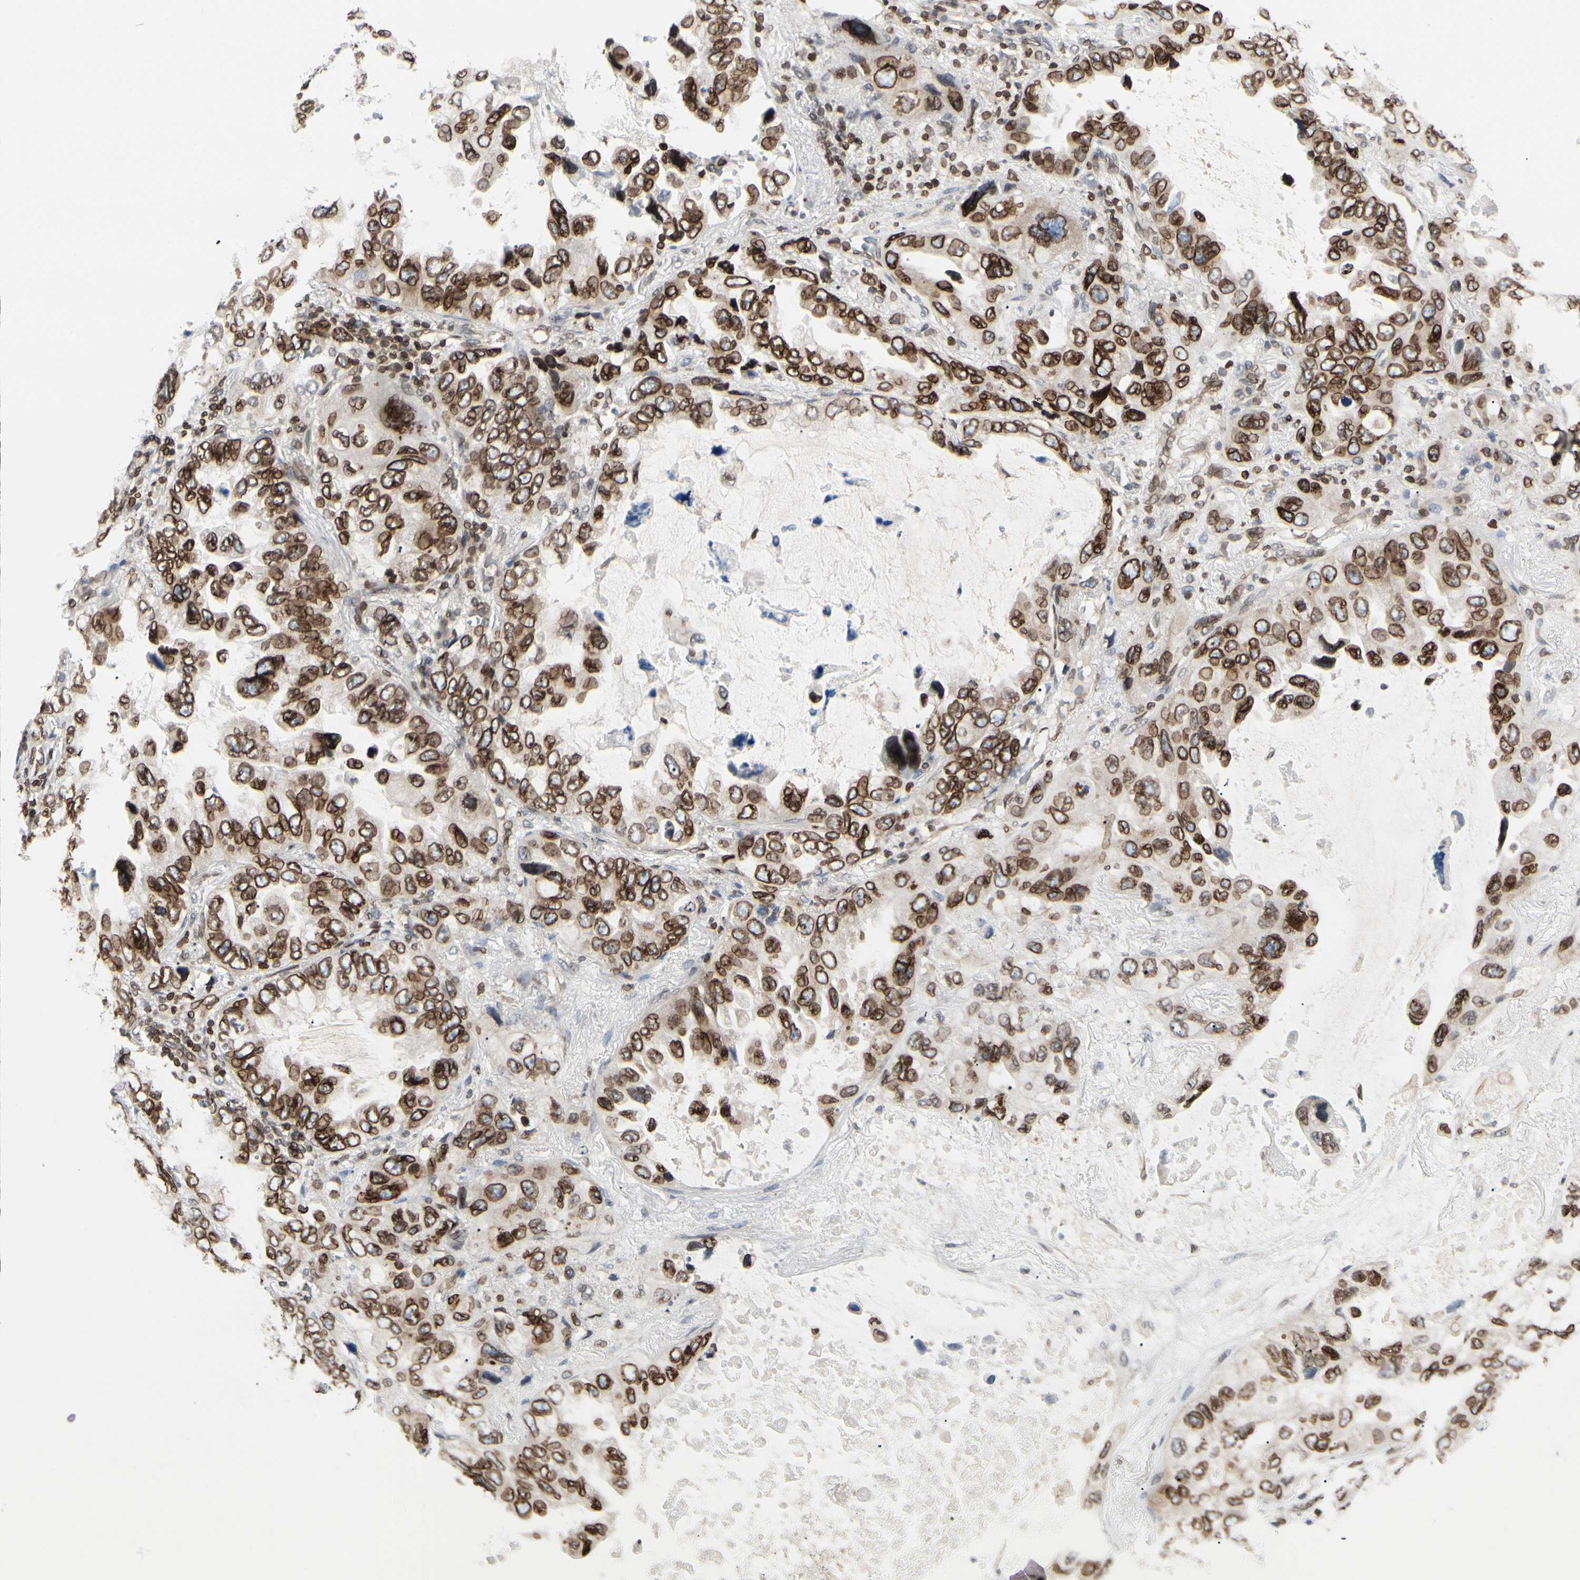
{"staining": {"intensity": "strong", "quantity": ">75%", "location": "cytoplasmic/membranous,nuclear"}, "tissue": "lung cancer", "cell_type": "Tumor cells", "image_type": "cancer", "snomed": [{"axis": "morphology", "description": "Squamous cell carcinoma, NOS"}, {"axis": "topography", "description": "Lung"}], "caption": "Tumor cells exhibit high levels of strong cytoplasmic/membranous and nuclear positivity in about >75% of cells in human lung cancer (squamous cell carcinoma).", "gene": "TMPO", "patient": {"sex": "female", "age": 73}}